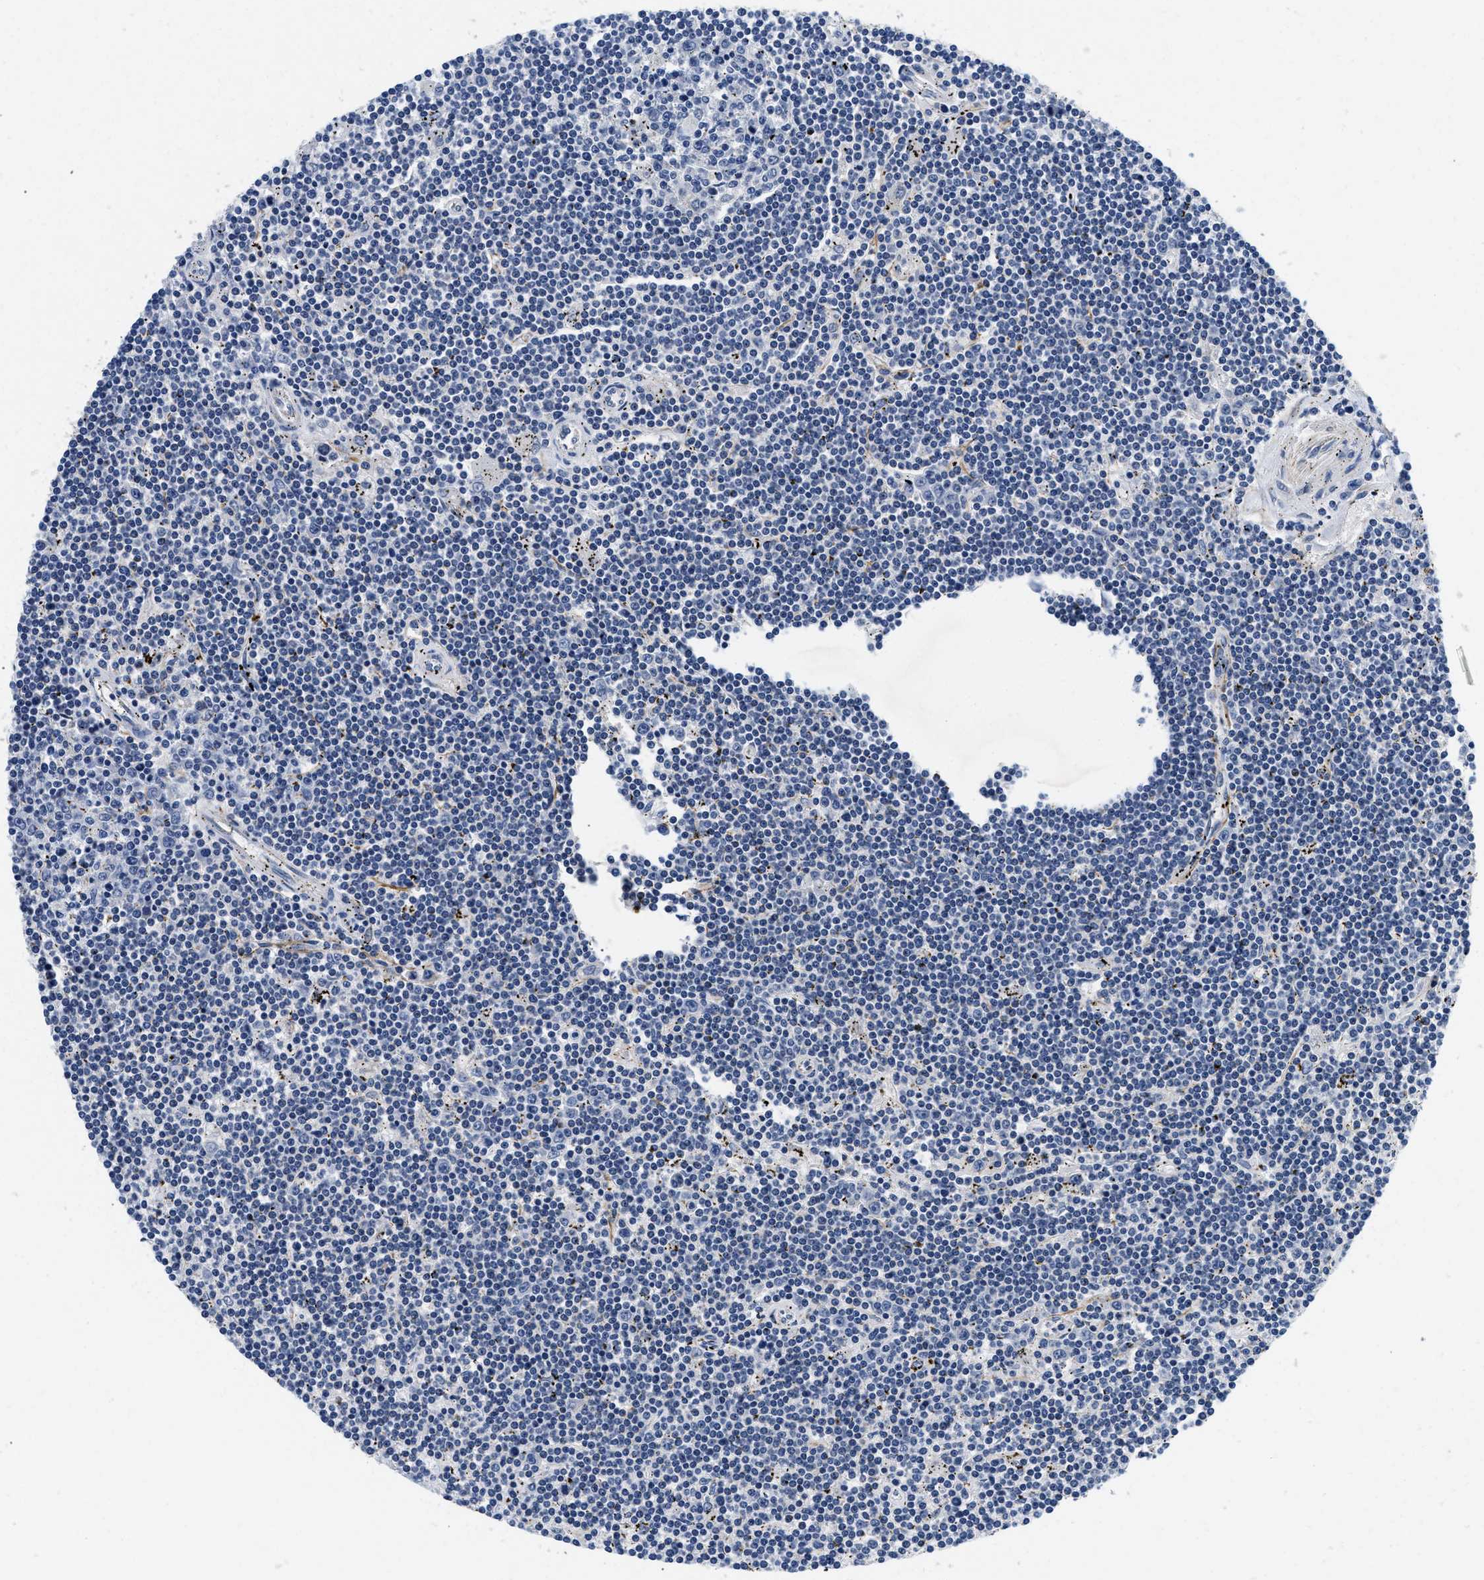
{"staining": {"intensity": "negative", "quantity": "none", "location": "none"}, "tissue": "lymphoma", "cell_type": "Tumor cells", "image_type": "cancer", "snomed": [{"axis": "morphology", "description": "Malignant lymphoma, non-Hodgkin's type, Low grade"}, {"axis": "topography", "description": "Spleen"}], "caption": "Immunohistochemical staining of human lymphoma demonstrates no significant expression in tumor cells.", "gene": "PDP1", "patient": {"sex": "male", "age": 76}}